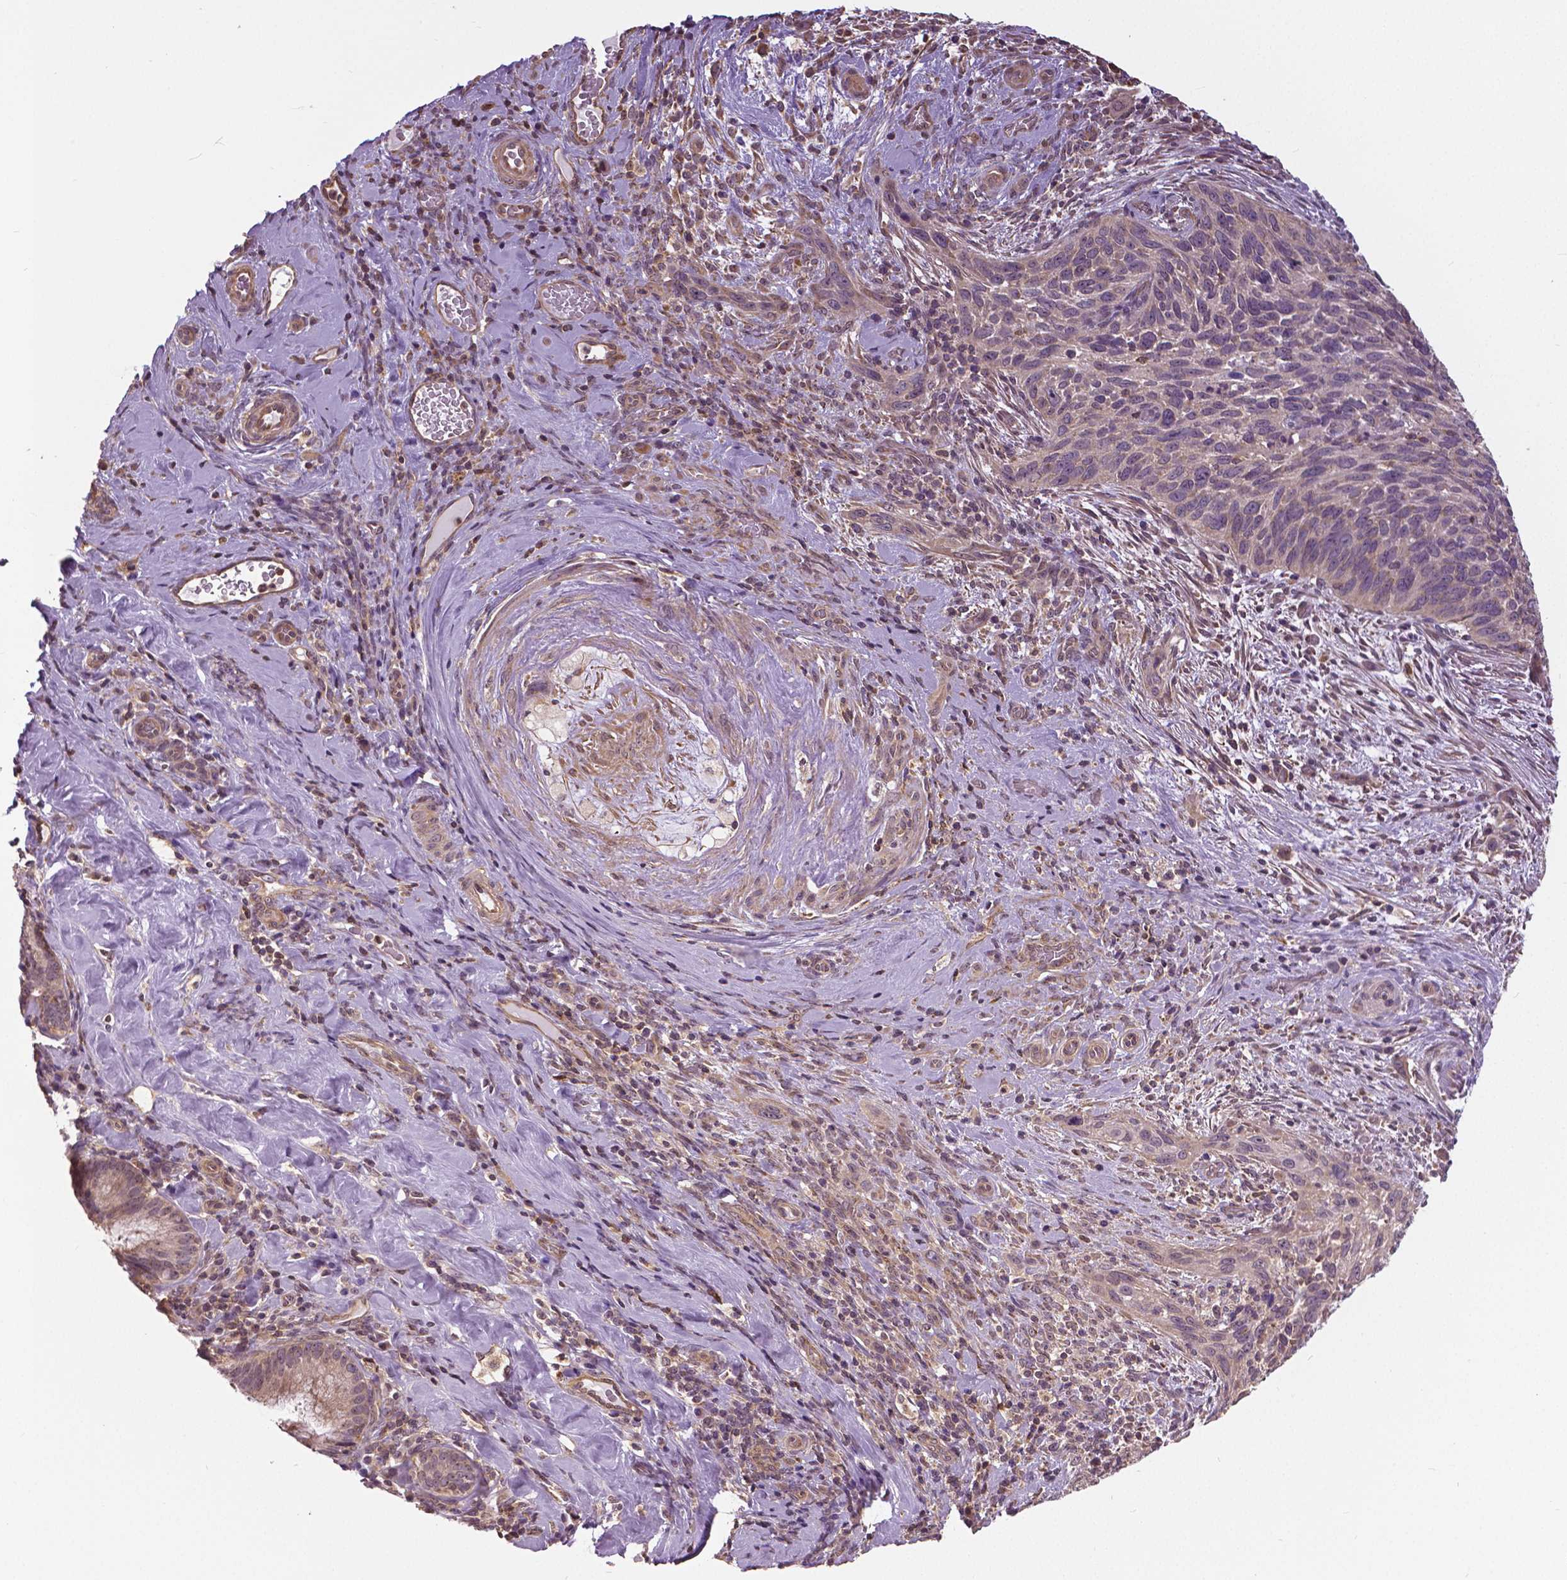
{"staining": {"intensity": "negative", "quantity": "none", "location": "none"}, "tissue": "cervical cancer", "cell_type": "Tumor cells", "image_type": "cancer", "snomed": [{"axis": "morphology", "description": "Squamous cell carcinoma, NOS"}, {"axis": "topography", "description": "Cervix"}], "caption": "This is an IHC image of human cervical squamous cell carcinoma. There is no staining in tumor cells.", "gene": "ANXA13", "patient": {"sex": "female", "age": 51}}